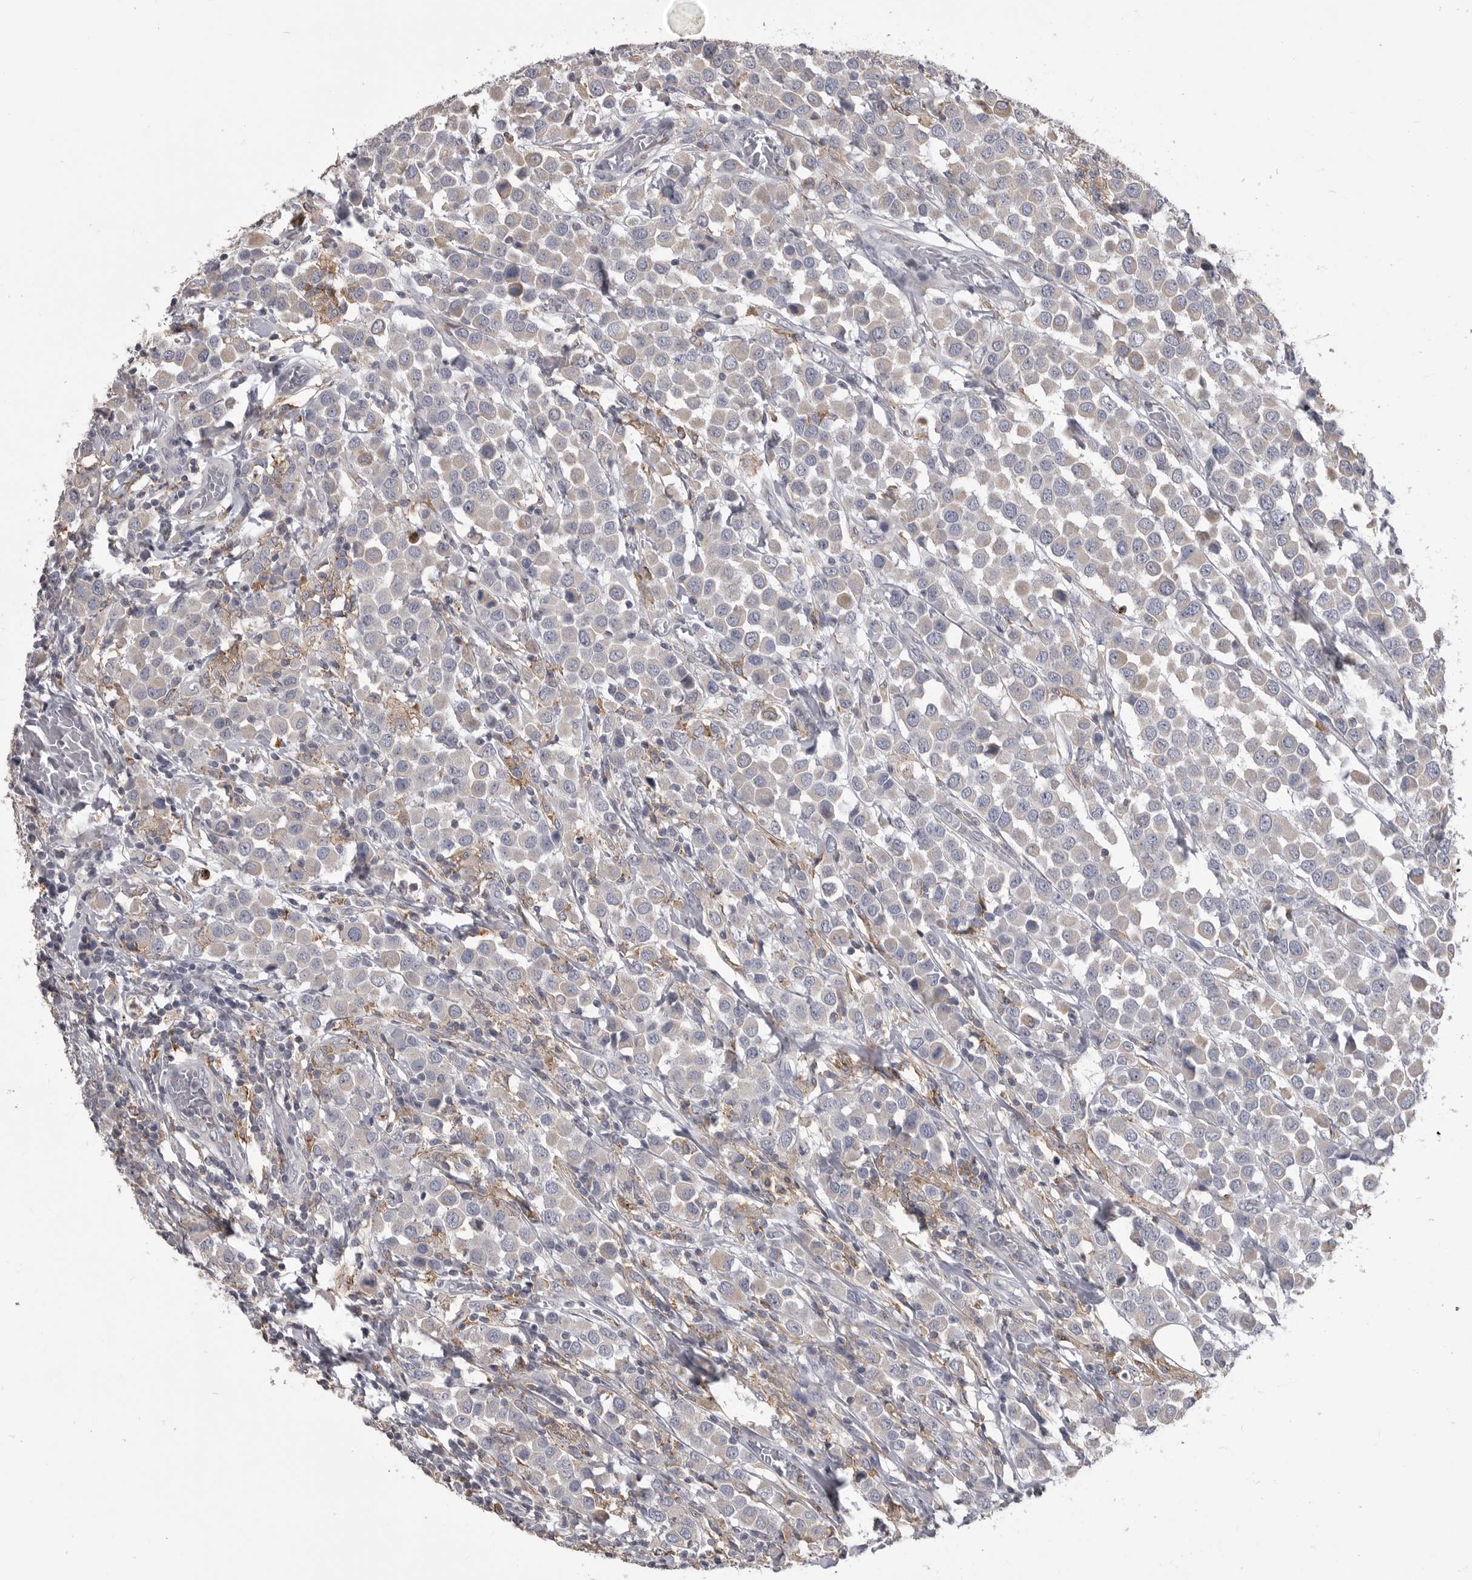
{"staining": {"intensity": "negative", "quantity": "none", "location": "none"}, "tissue": "breast cancer", "cell_type": "Tumor cells", "image_type": "cancer", "snomed": [{"axis": "morphology", "description": "Duct carcinoma"}, {"axis": "topography", "description": "Breast"}], "caption": "A micrograph of human breast intraductal carcinoma is negative for staining in tumor cells.", "gene": "CMTM6", "patient": {"sex": "female", "age": 61}}